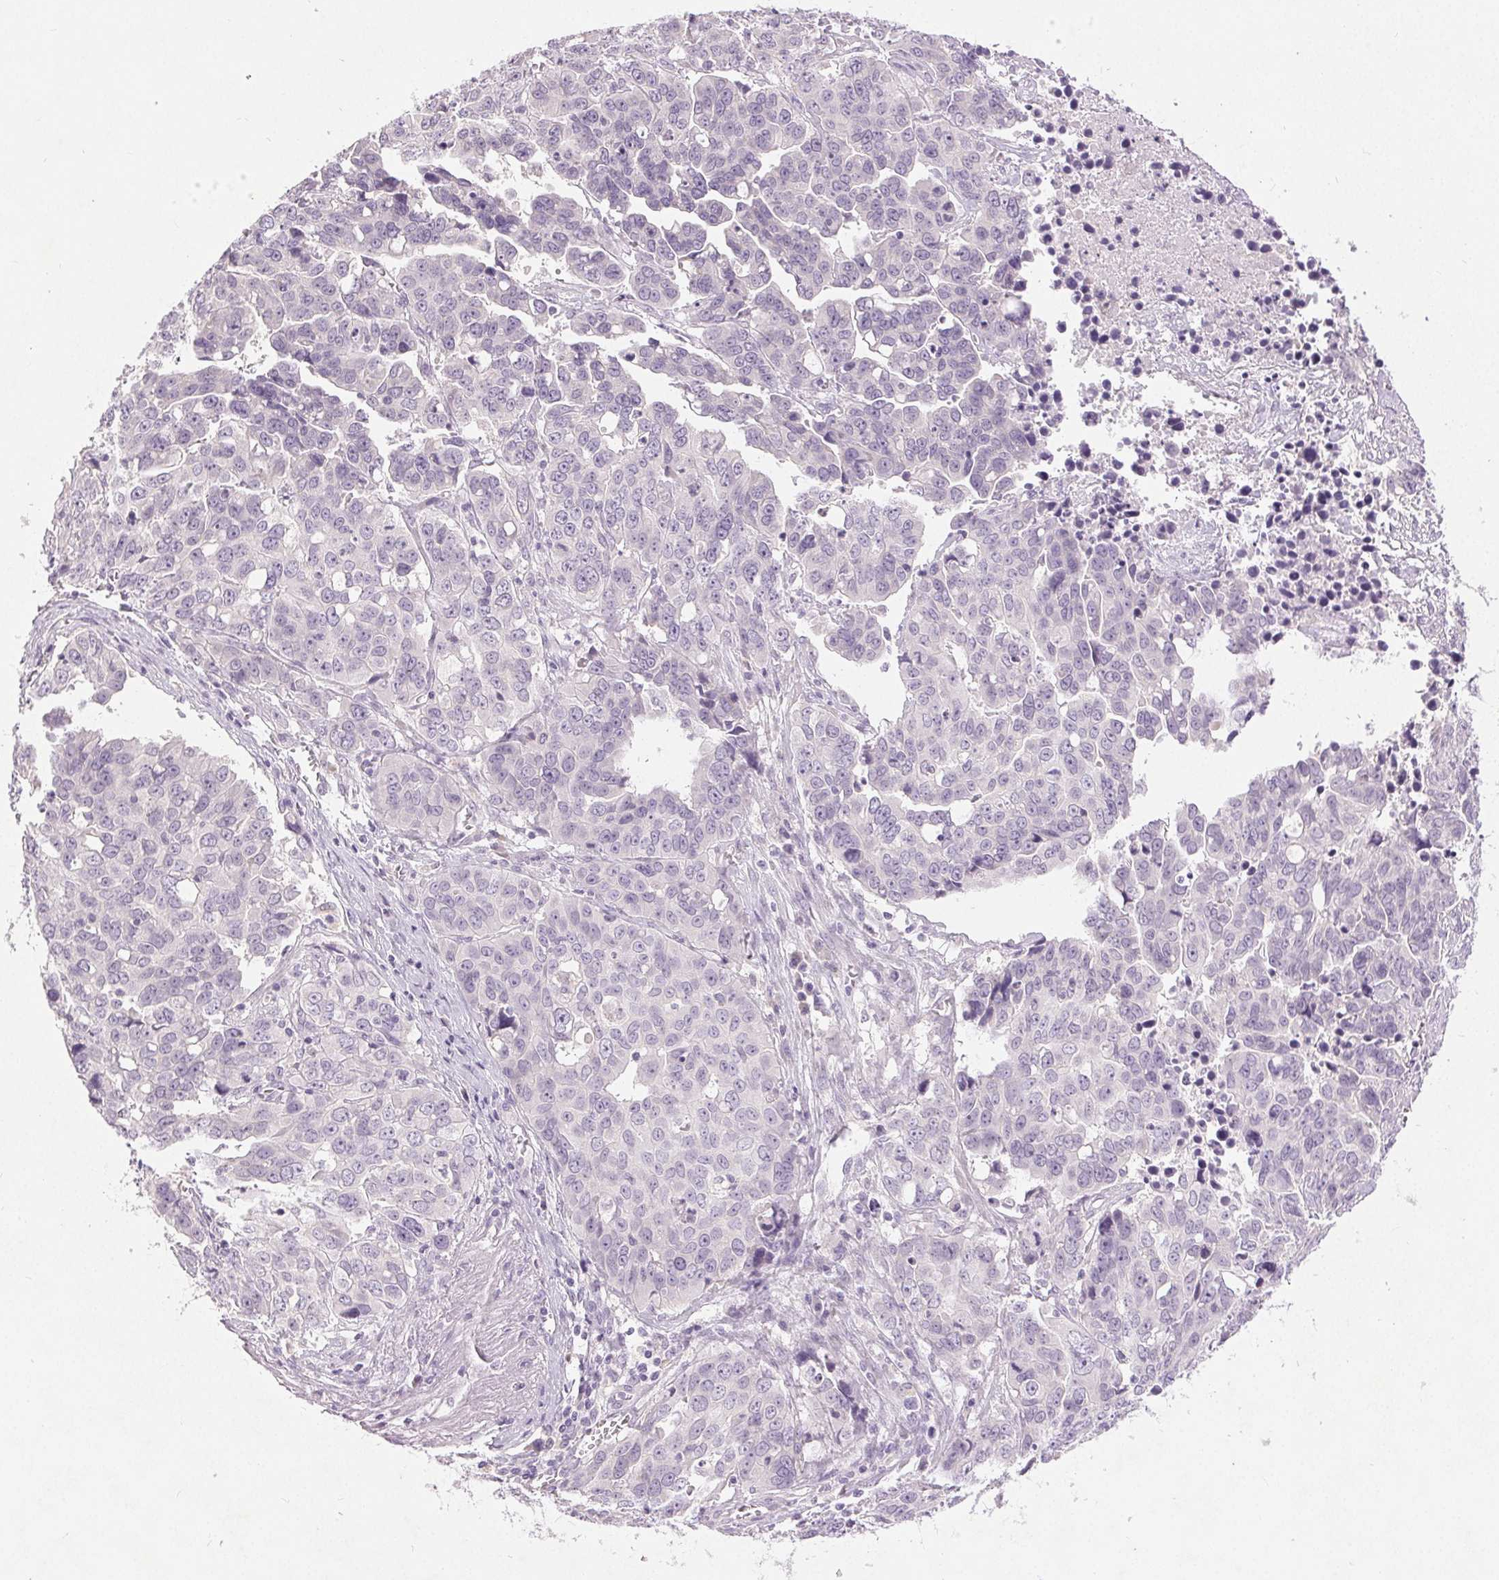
{"staining": {"intensity": "negative", "quantity": "none", "location": "none"}, "tissue": "ovarian cancer", "cell_type": "Tumor cells", "image_type": "cancer", "snomed": [{"axis": "morphology", "description": "Carcinoma, endometroid"}, {"axis": "topography", "description": "Ovary"}], "caption": "This is an IHC histopathology image of endometroid carcinoma (ovarian). There is no staining in tumor cells.", "gene": "DSG3", "patient": {"sex": "female", "age": 78}}